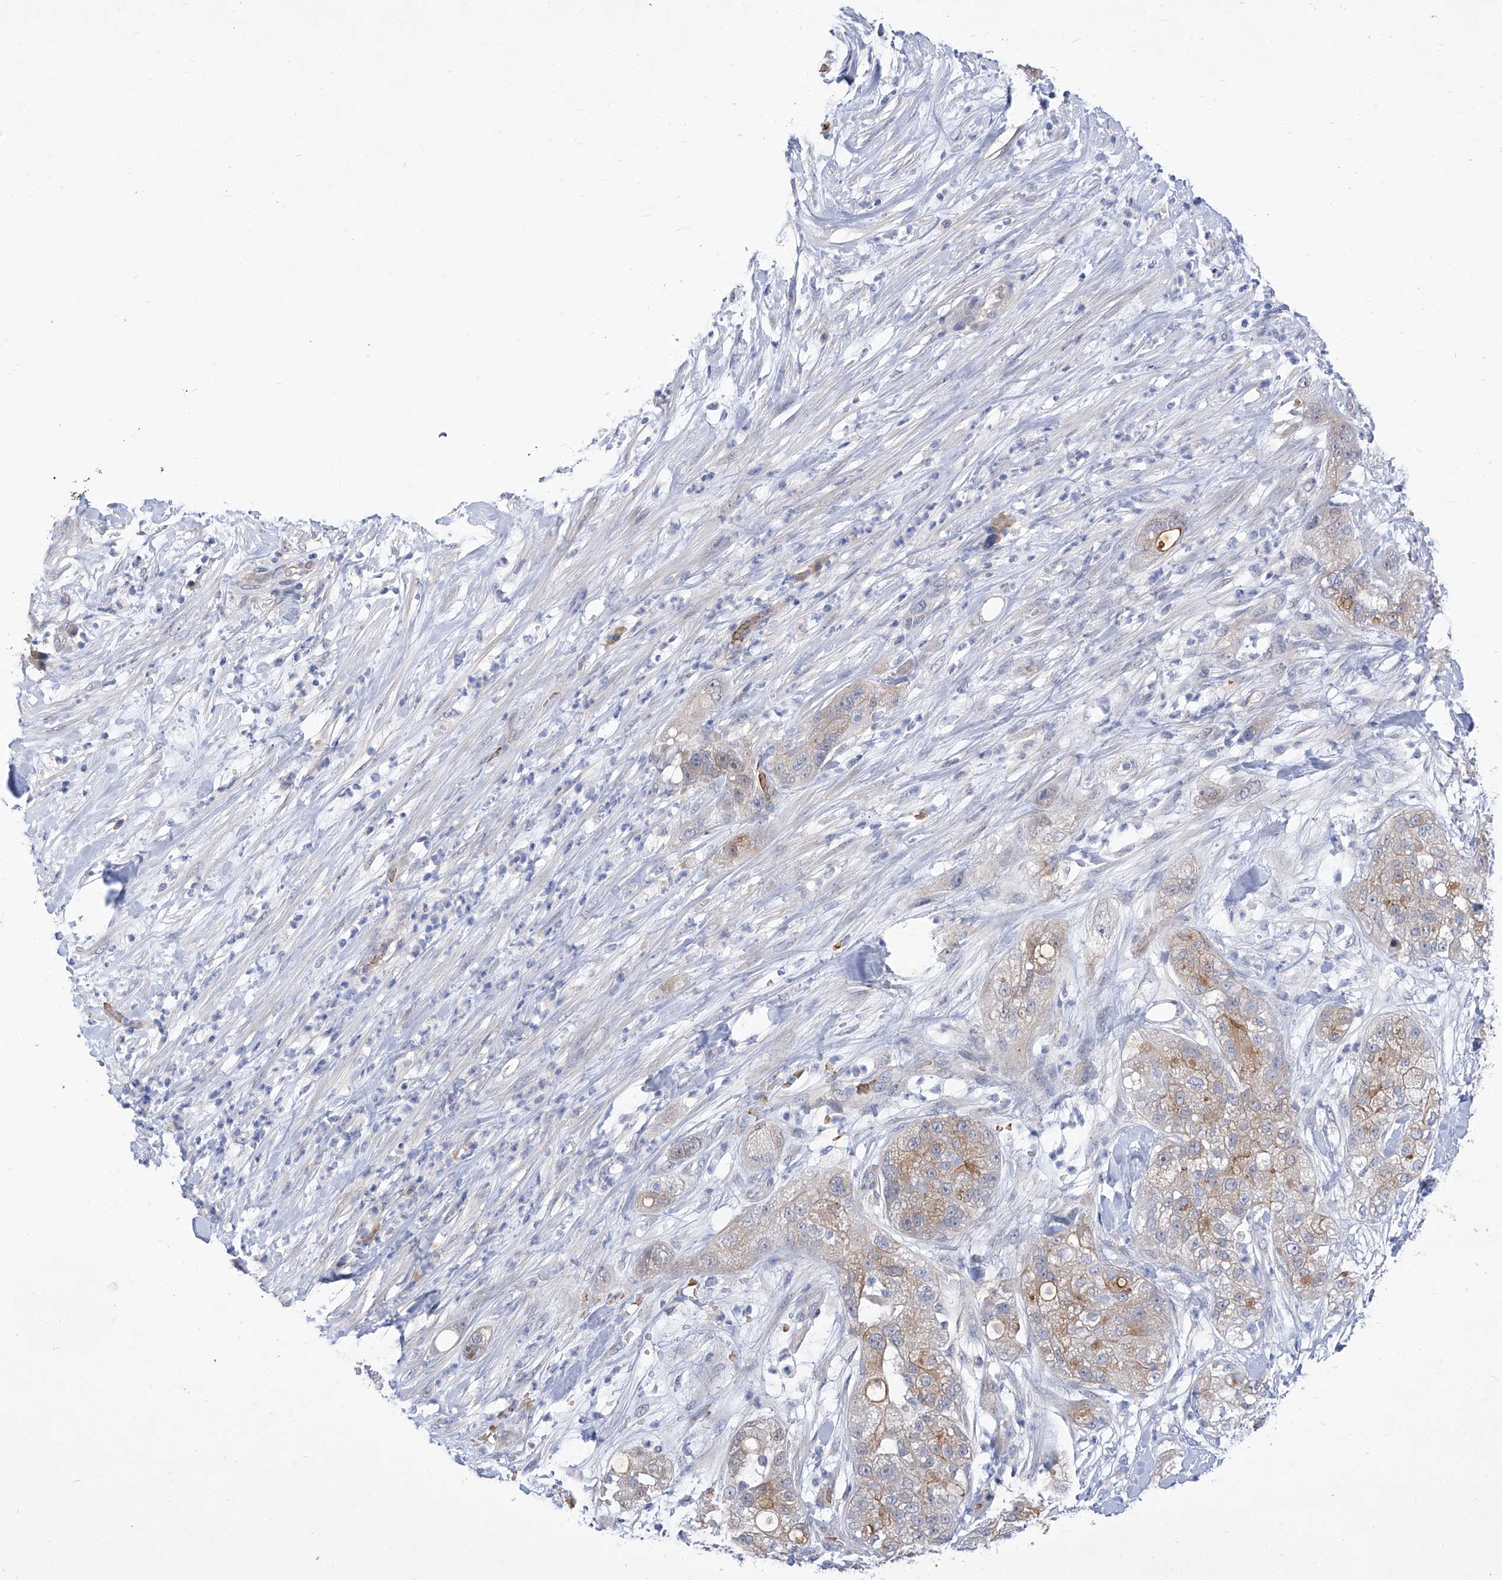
{"staining": {"intensity": "weak", "quantity": "25%-75%", "location": "cytoplasmic/membranous"}, "tissue": "pancreatic cancer", "cell_type": "Tumor cells", "image_type": "cancer", "snomed": [{"axis": "morphology", "description": "Adenocarcinoma, NOS"}, {"axis": "topography", "description": "Pancreas"}], "caption": "Immunohistochemistry (IHC) staining of pancreatic adenocarcinoma, which reveals low levels of weak cytoplasmic/membranous expression in approximately 25%-75% of tumor cells indicating weak cytoplasmic/membranous protein expression. The staining was performed using DAB (3,3'-diaminobenzidine) (brown) for protein detection and nuclei were counterstained in hematoxylin (blue).", "gene": "PARD3", "patient": {"sex": "female", "age": 78}}